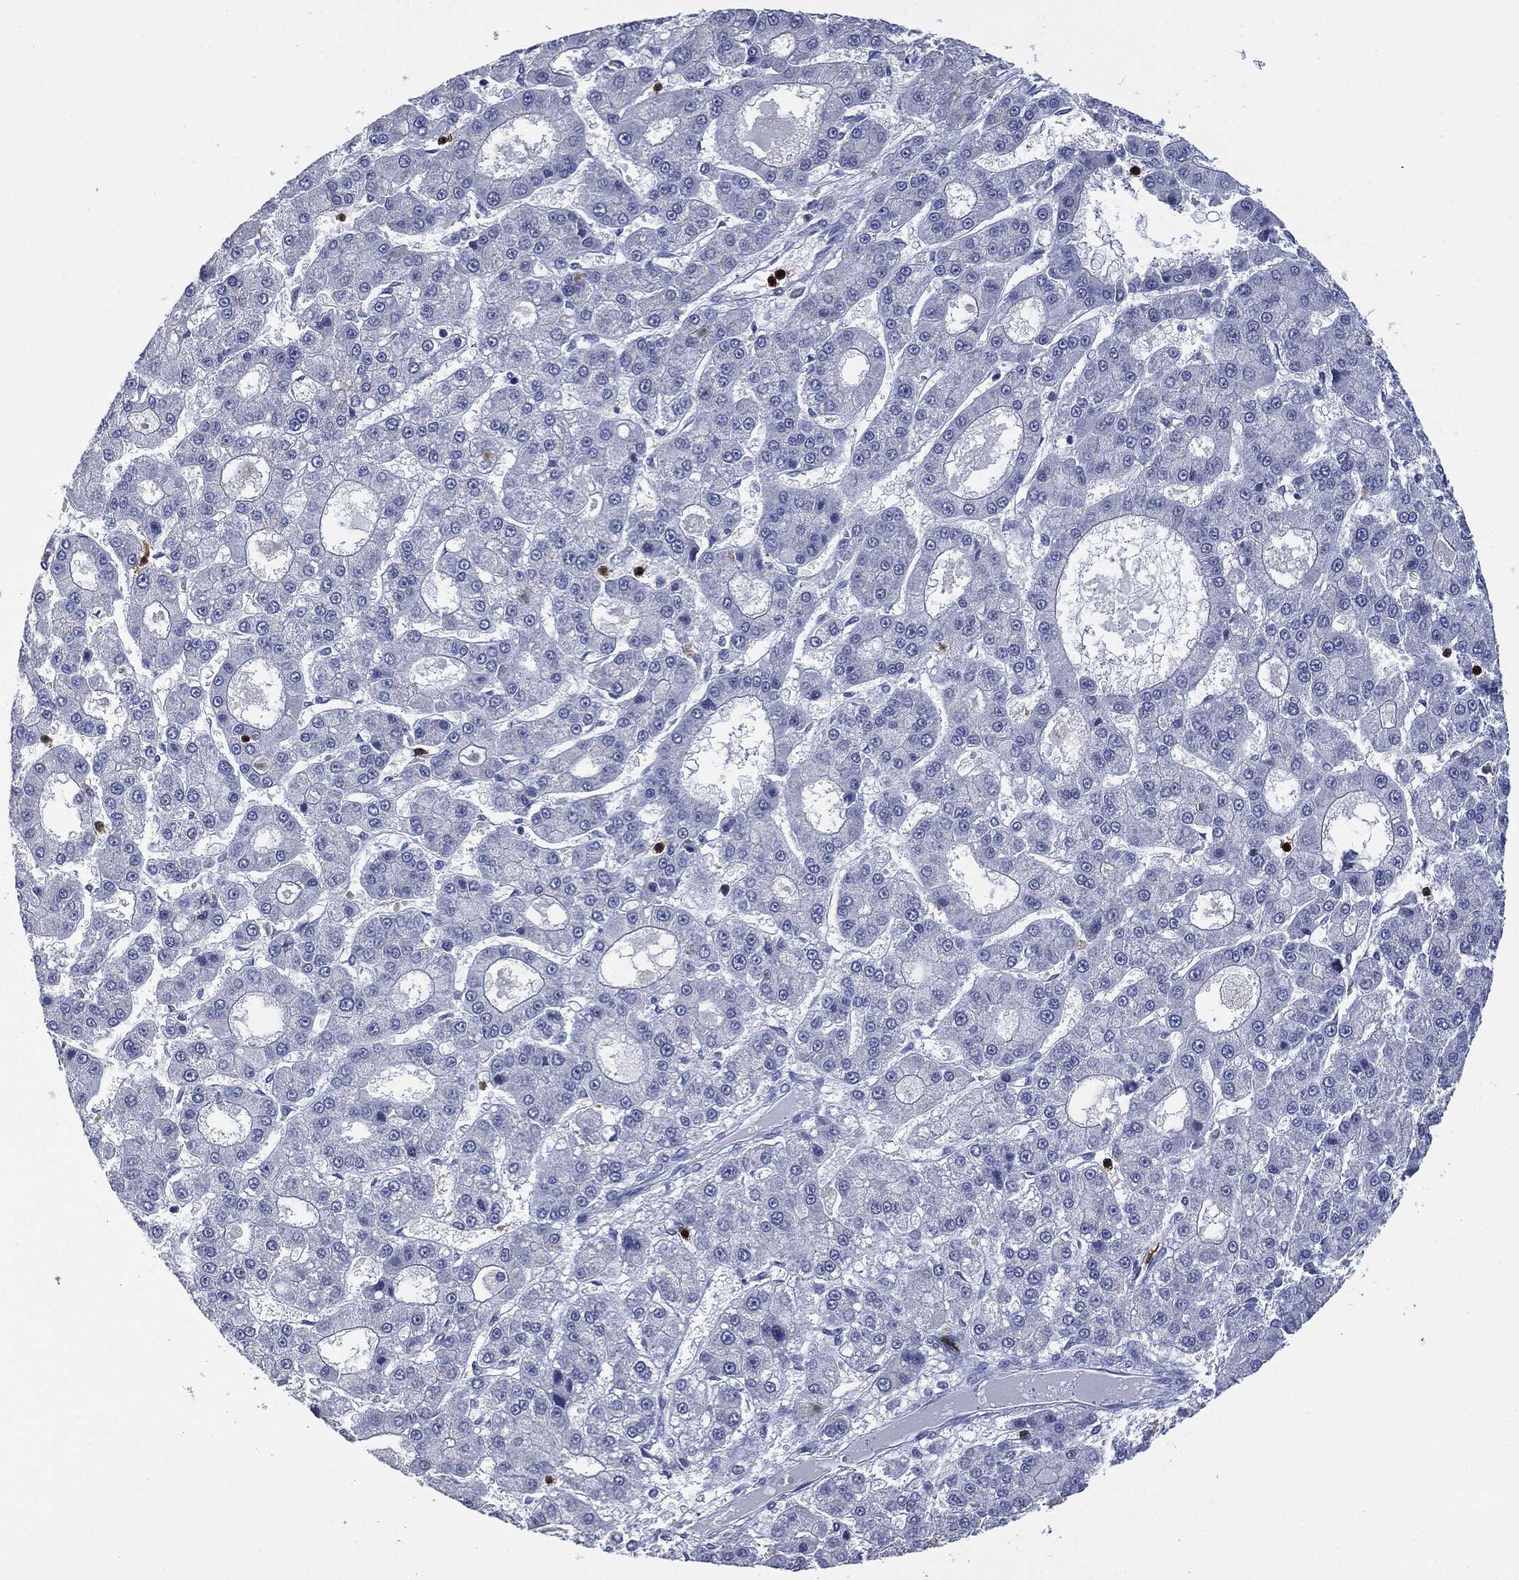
{"staining": {"intensity": "negative", "quantity": "none", "location": "none"}, "tissue": "liver cancer", "cell_type": "Tumor cells", "image_type": "cancer", "snomed": [{"axis": "morphology", "description": "Carcinoma, Hepatocellular, NOS"}, {"axis": "topography", "description": "Liver"}], "caption": "Micrograph shows no protein positivity in tumor cells of liver hepatocellular carcinoma tissue.", "gene": "CEACAM8", "patient": {"sex": "male", "age": 70}}